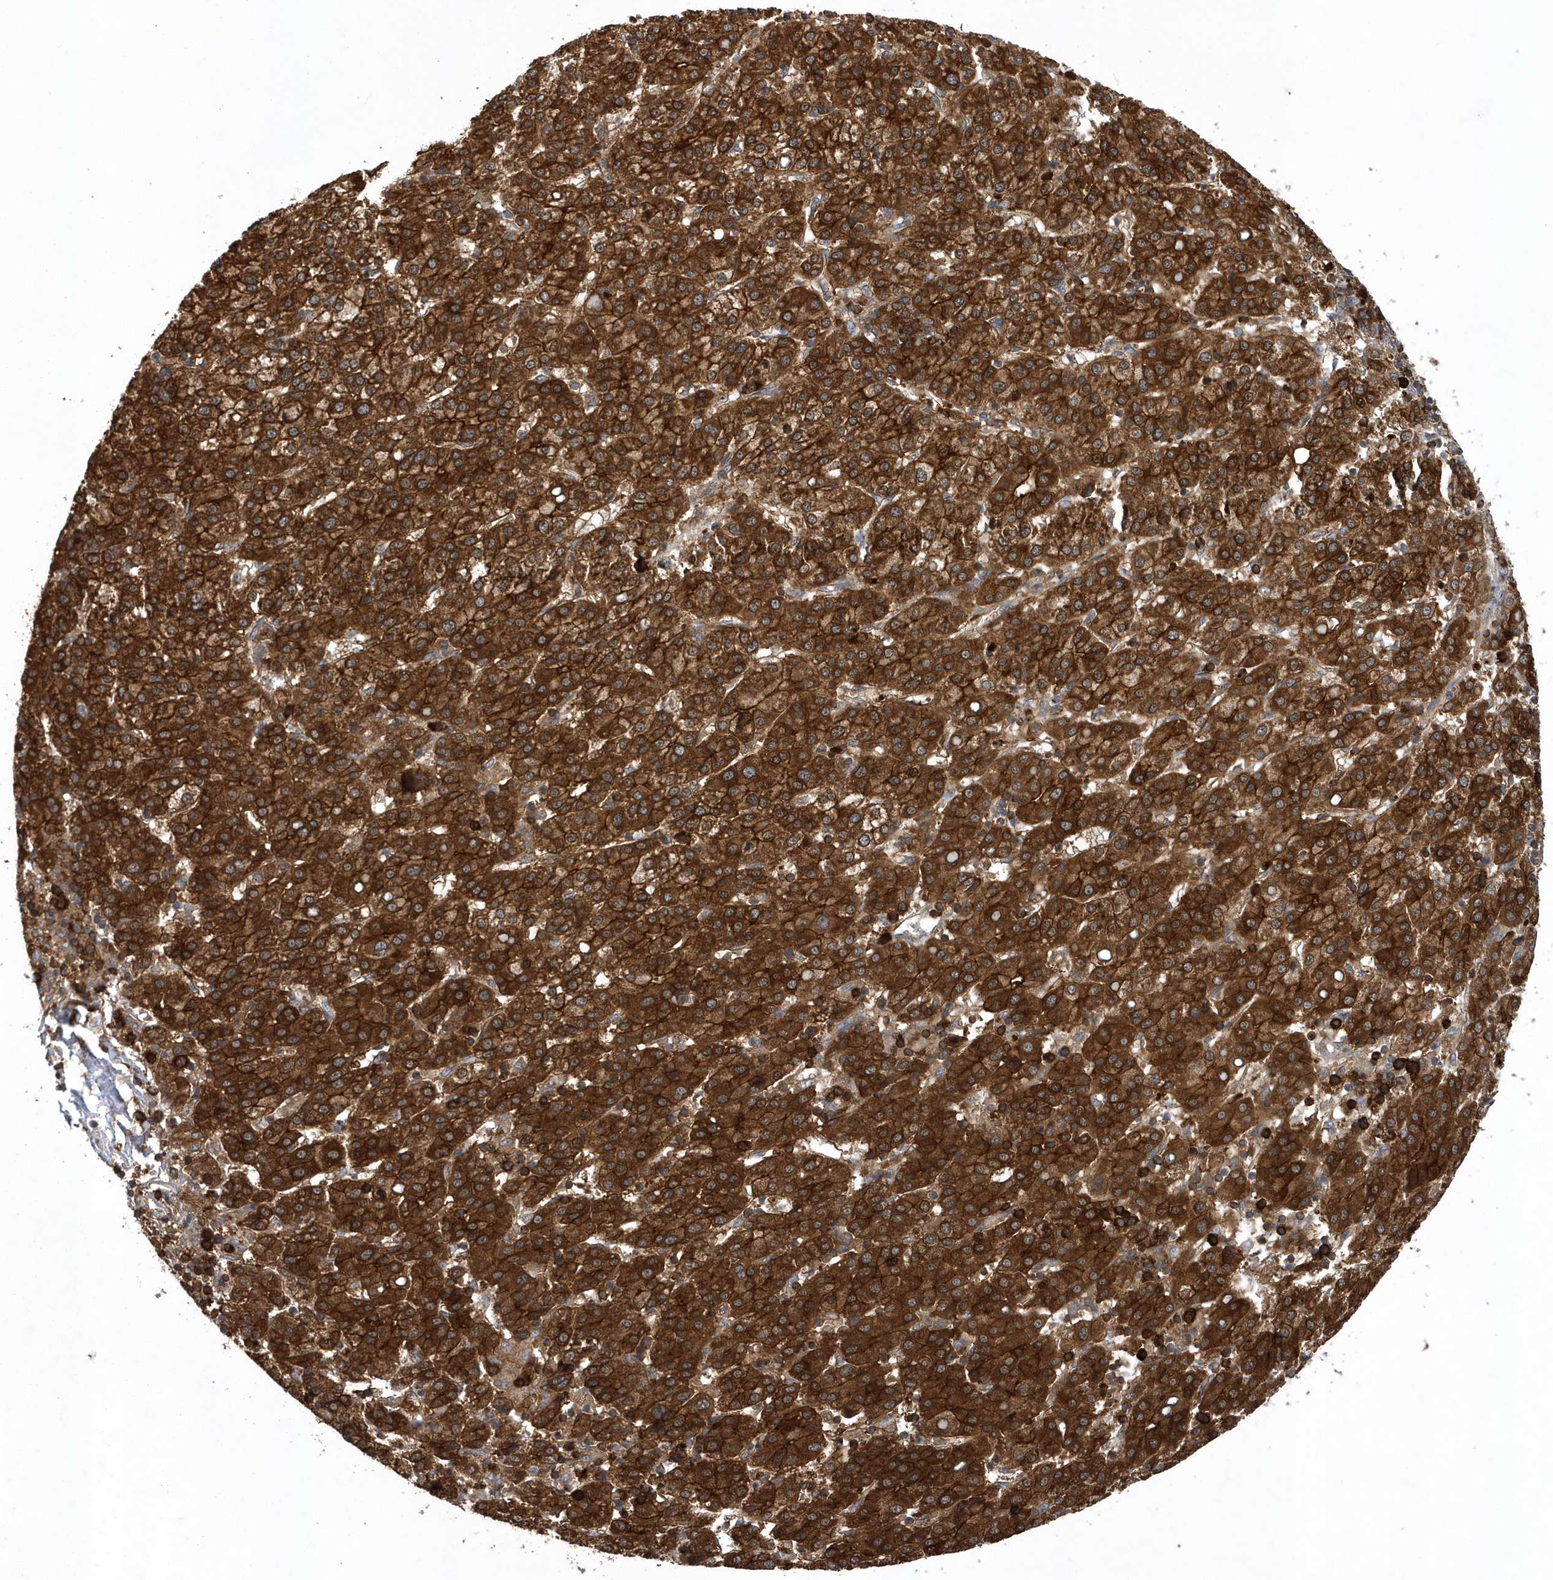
{"staining": {"intensity": "strong", "quantity": ">75%", "location": "cytoplasmic/membranous"}, "tissue": "liver cancer", "cell_type": "Tumor cells", "image_type": "cancer", "snomed": [{"axis": "morphology", "description": "Carcinoma, Hepatocellular, NOS"}, {"axis": "topography", "description": "Liver"}], "caption": "DAB immunohistochemical staining of human liver cancer reveals strong cytoplasmic/membranous protein expression in about >75% of tumor cells. The protein is shown in brown color, while the nuclei are stained blue.", "gene": "PAICS", "patient": {"sex": "female", "age": 58}}